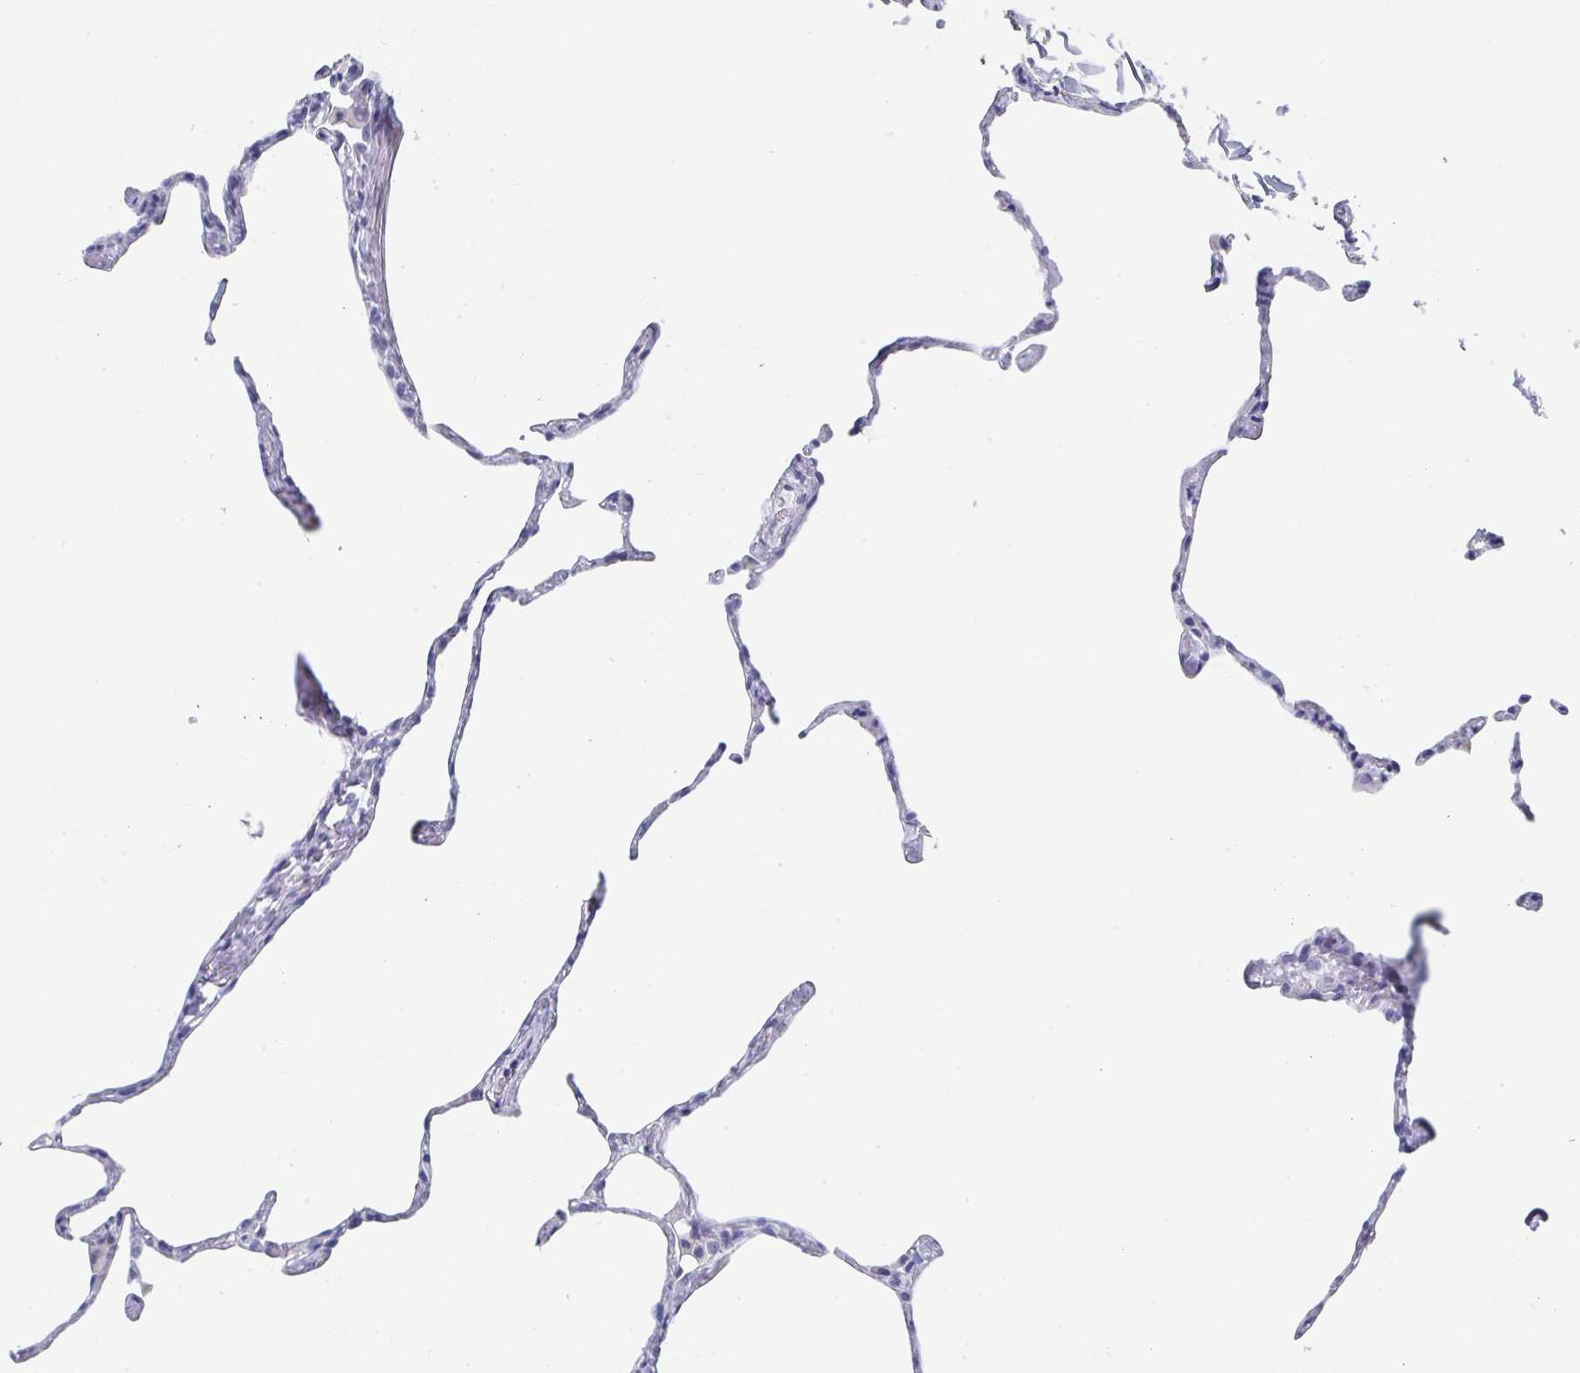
{"staining": {"intensity": "negative", "quantity": "none", "location": "none"}, "tissue": "lung", "cell_type": "Alveolar cells", "image_type": "normal", "snomed": [{"axis": "morphology", "description": "Normal tissue, NOS"}, {"axis": "topography", "description": "Lung"}], "caption": "This is an immunohistochemistry photomicrograph of normal lung. There is no staining in alveolar cells.", "gene": "TNFRSF8", "patient": {"sex": "male", "age": 65}}